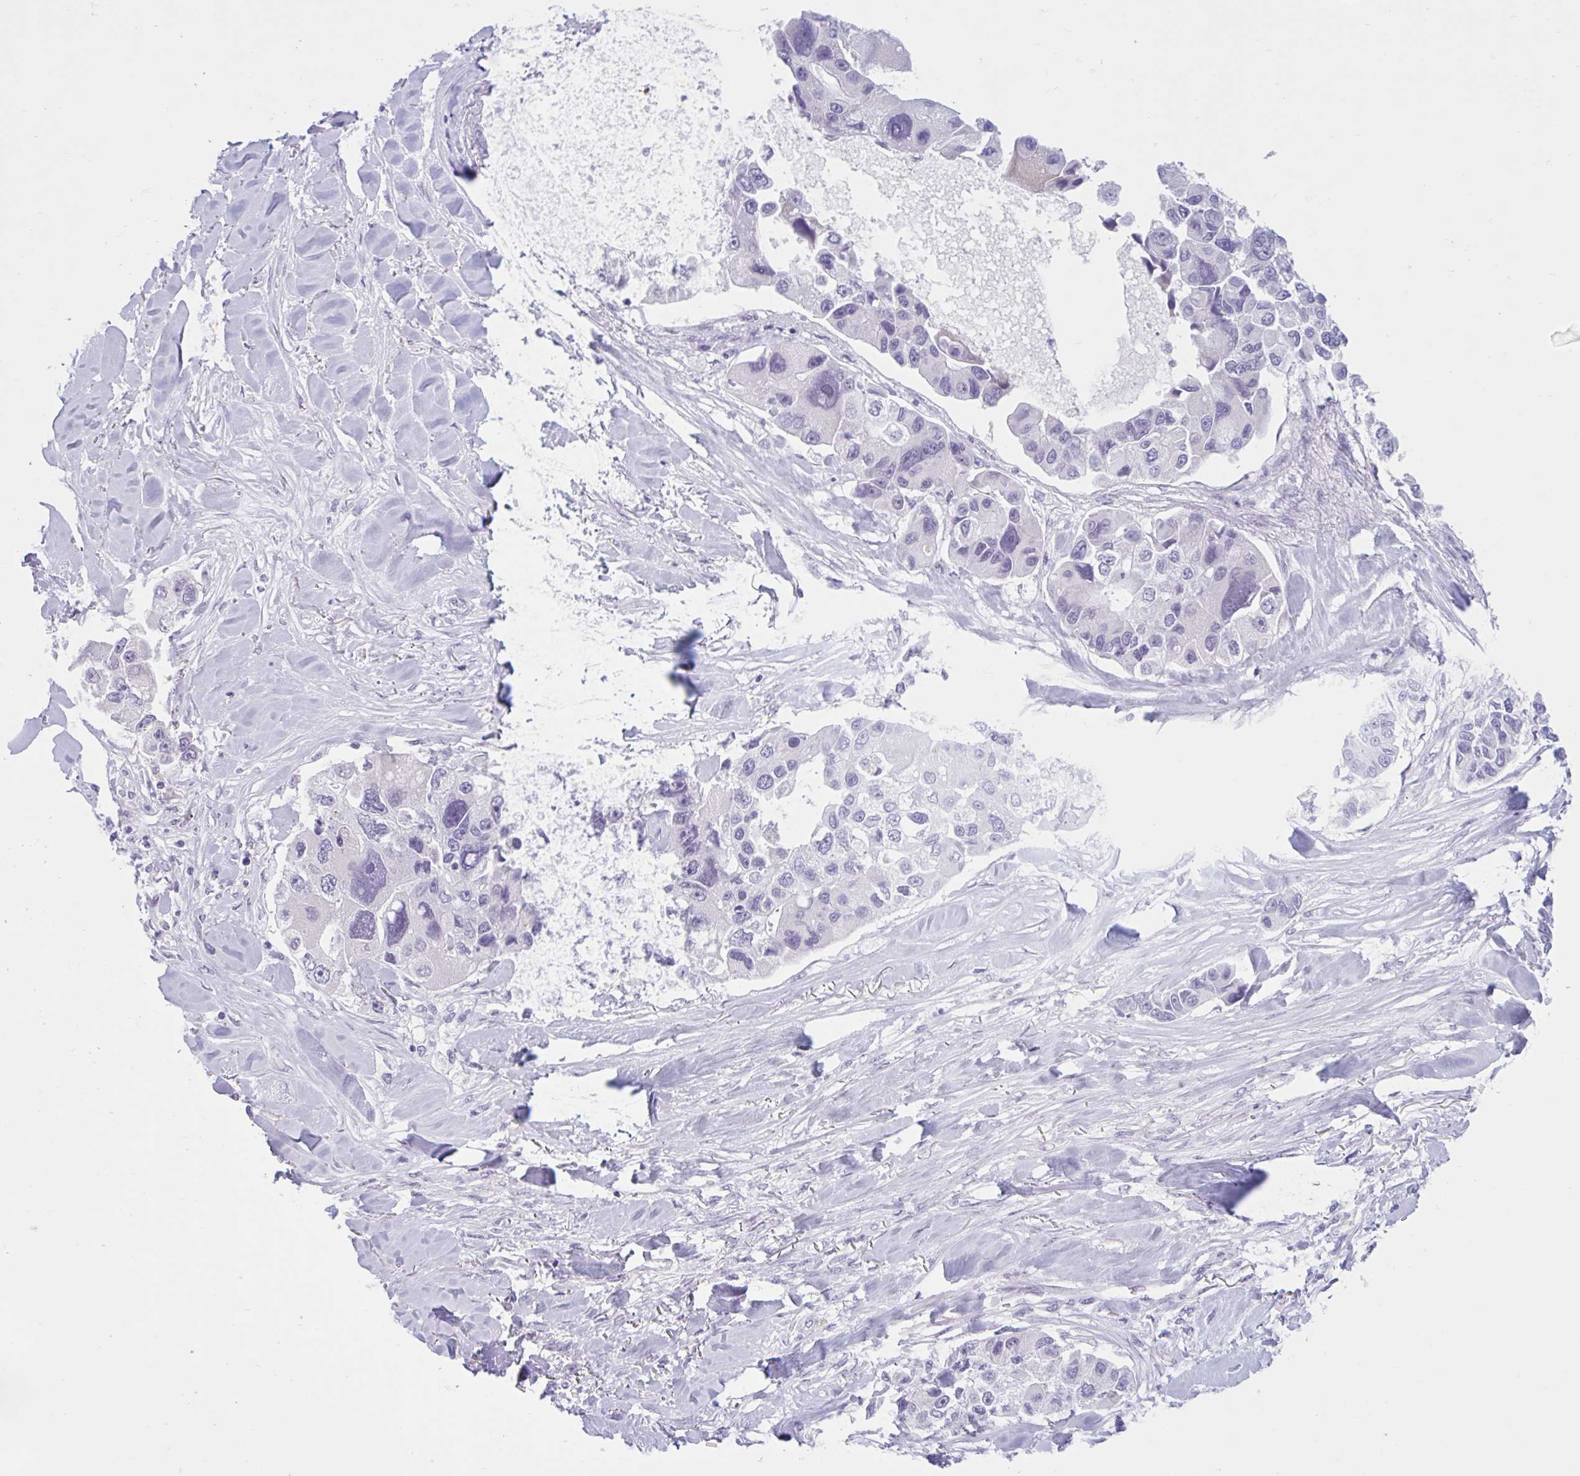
{"staining": {"intensity": "negative", "quantity": "none", "location": "none"}, "tissue": "lung cancer", "cell_type": "Tumor cells", "image_type": "cancer", "snomed": [{"axis": "morphology", "description": "Adenocarcinoma, NOS"}, {"axis": "topography", "description": "Lung"}], "caption": "Image shows no protein staining in tumor cells of lung adenocarcinoma tissue.", "gene": "CEP120", "patient": {"sex": "female", "age": 54}}